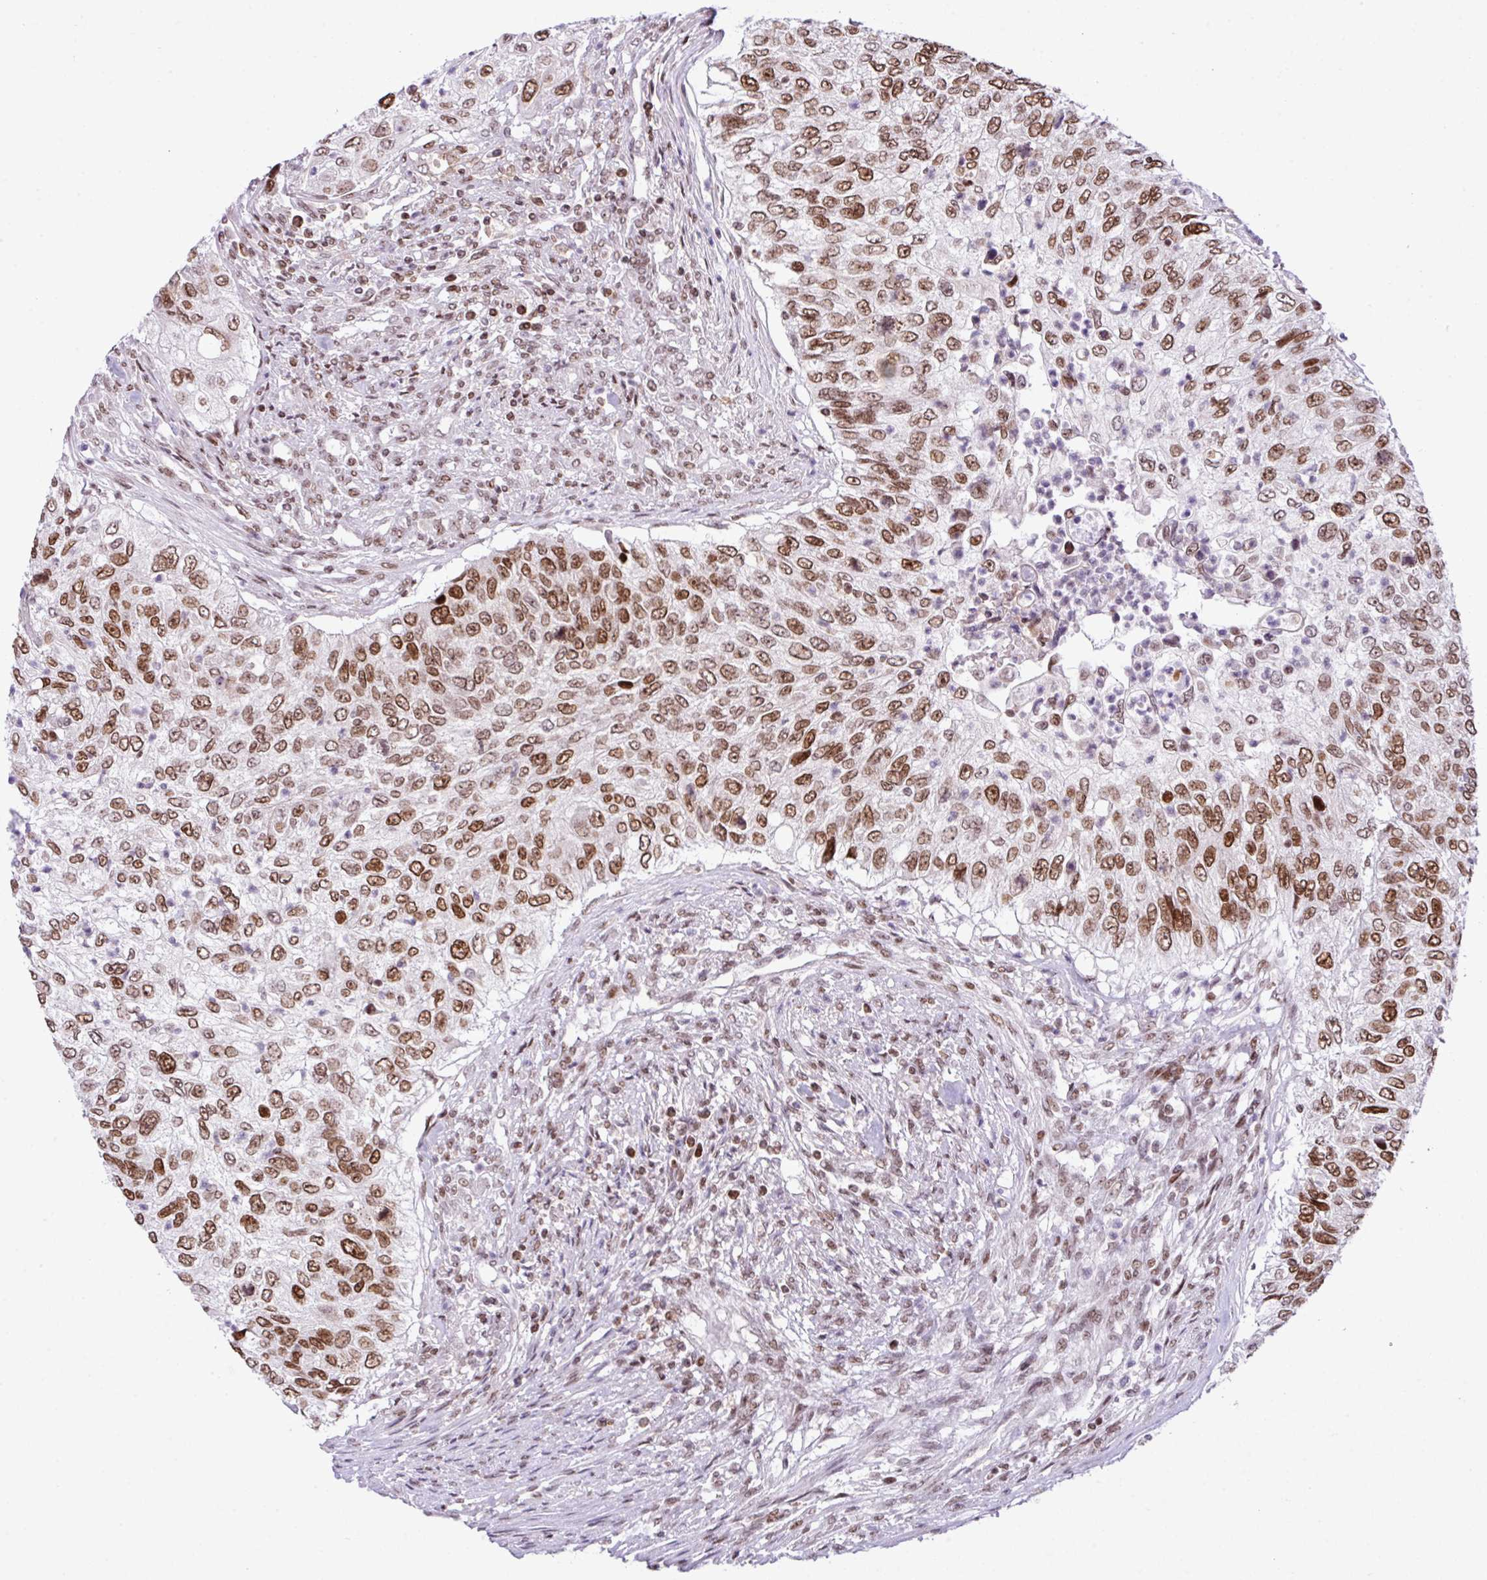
{"staining": {"intensity": "moderate", "quantity": ">75%", "location": "cytoplasmic/membranous,nuclear"}, "tissue": "urothelial cancer", "cell_type": "Tumor cells", "image_type": "cancer", "snomed": [{"axis": "morphology", "description": "Urothelial carcinoma, High grade"}, {"axis": "topography", "description": "Urinary bladder"}], "caption": "Immunohistochemical staining of human high-grade urothelial carcinoma exhibits medium levels of moderate cytoplasmic/membranous and nuclear staining in approximately >75% of tumor cells.", "gene": "CCDC137", "patient": {"sex": "female", "age": 60}}